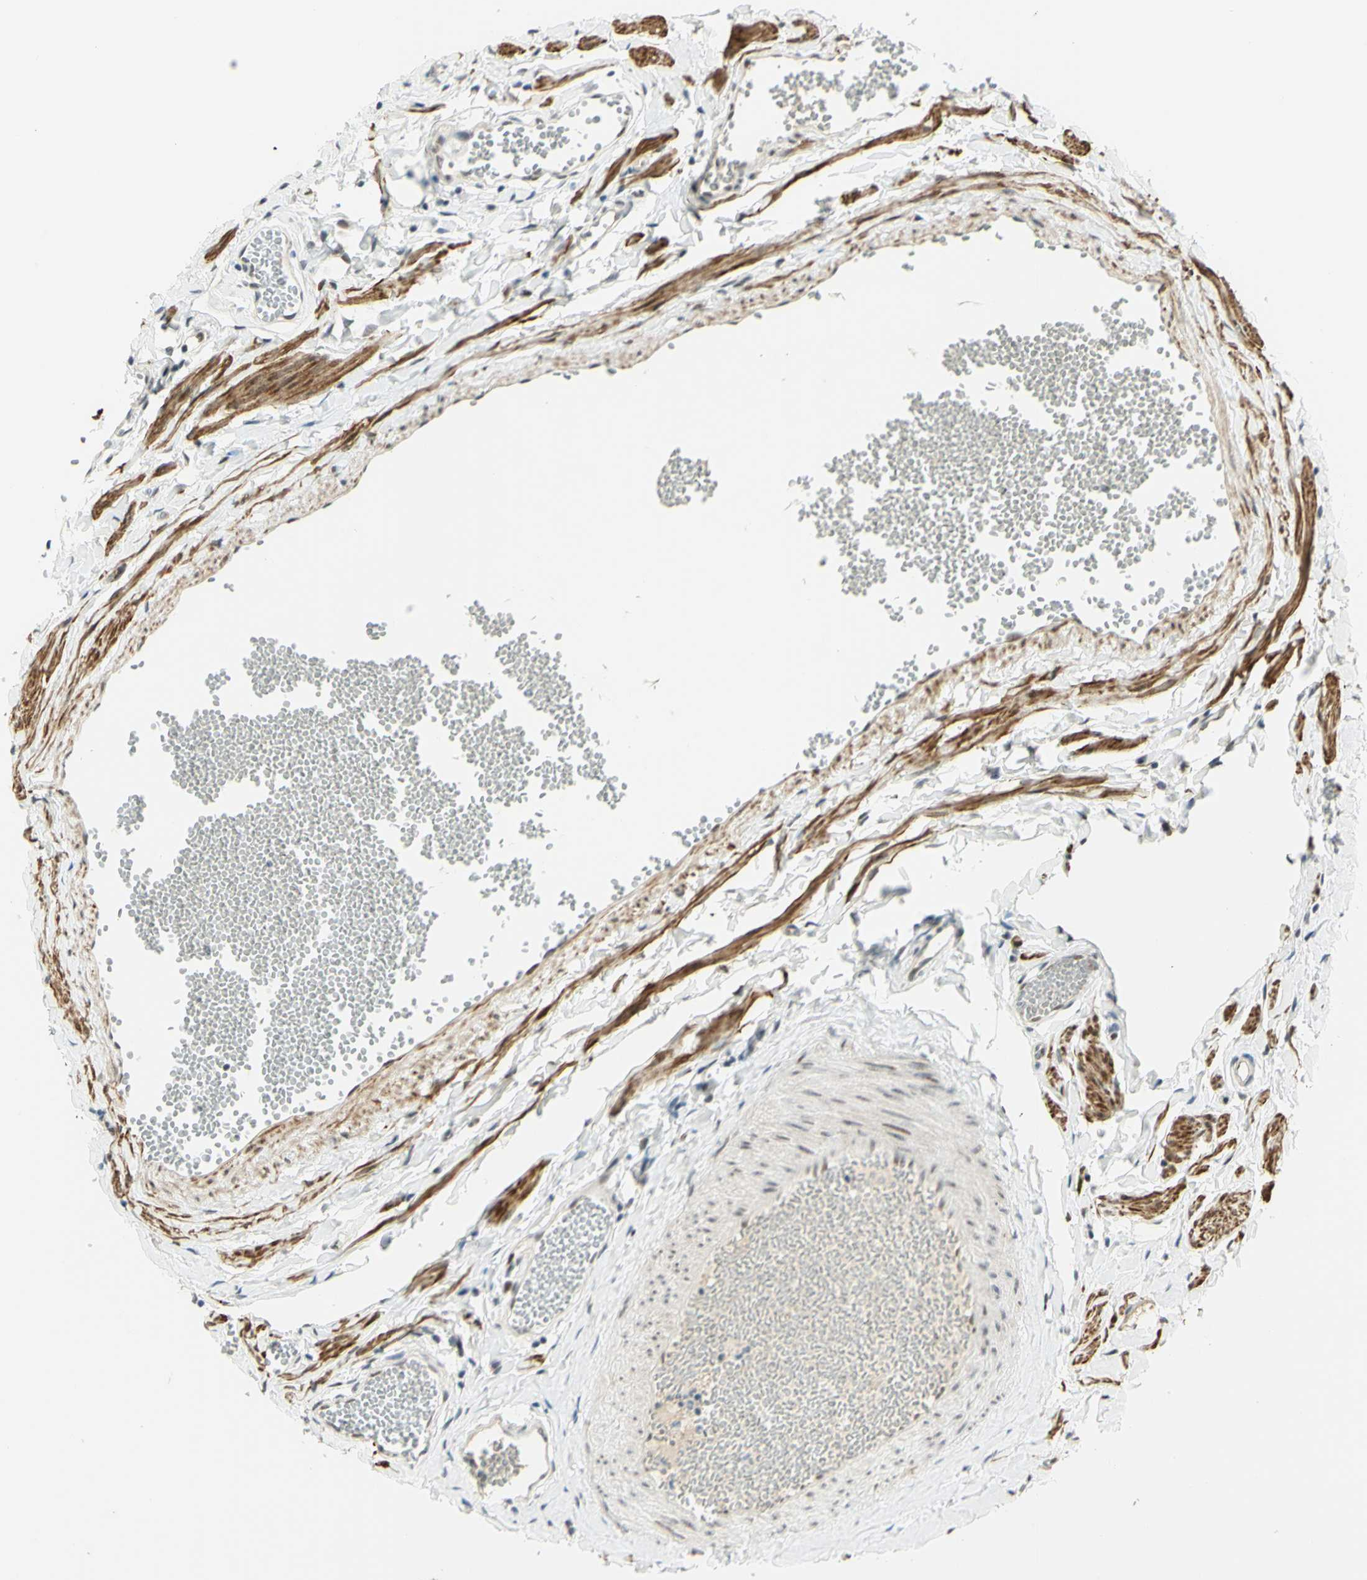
{"staining": {"intensity": "moderate", "quantity": ">75%", "location": "nuclear"}, "tissue": "fallopian tube", "cell_type": "Glandular cells", "image_type": "normal", "snomed": [{"axis": "morphology", "description": "Normal tissue, NOS"}, {"axis": "topography", "description": "Fallopian tube"}, {"axis": "topography", "description": "Placenta"}], "caption": "Brown immunohistochemical staining in normal fallopian tube reveals moderate nuclear positivity in about >75% of glandular cells.", "gene": "DDX1", "patient": {"sex": "female", "age": 34}}